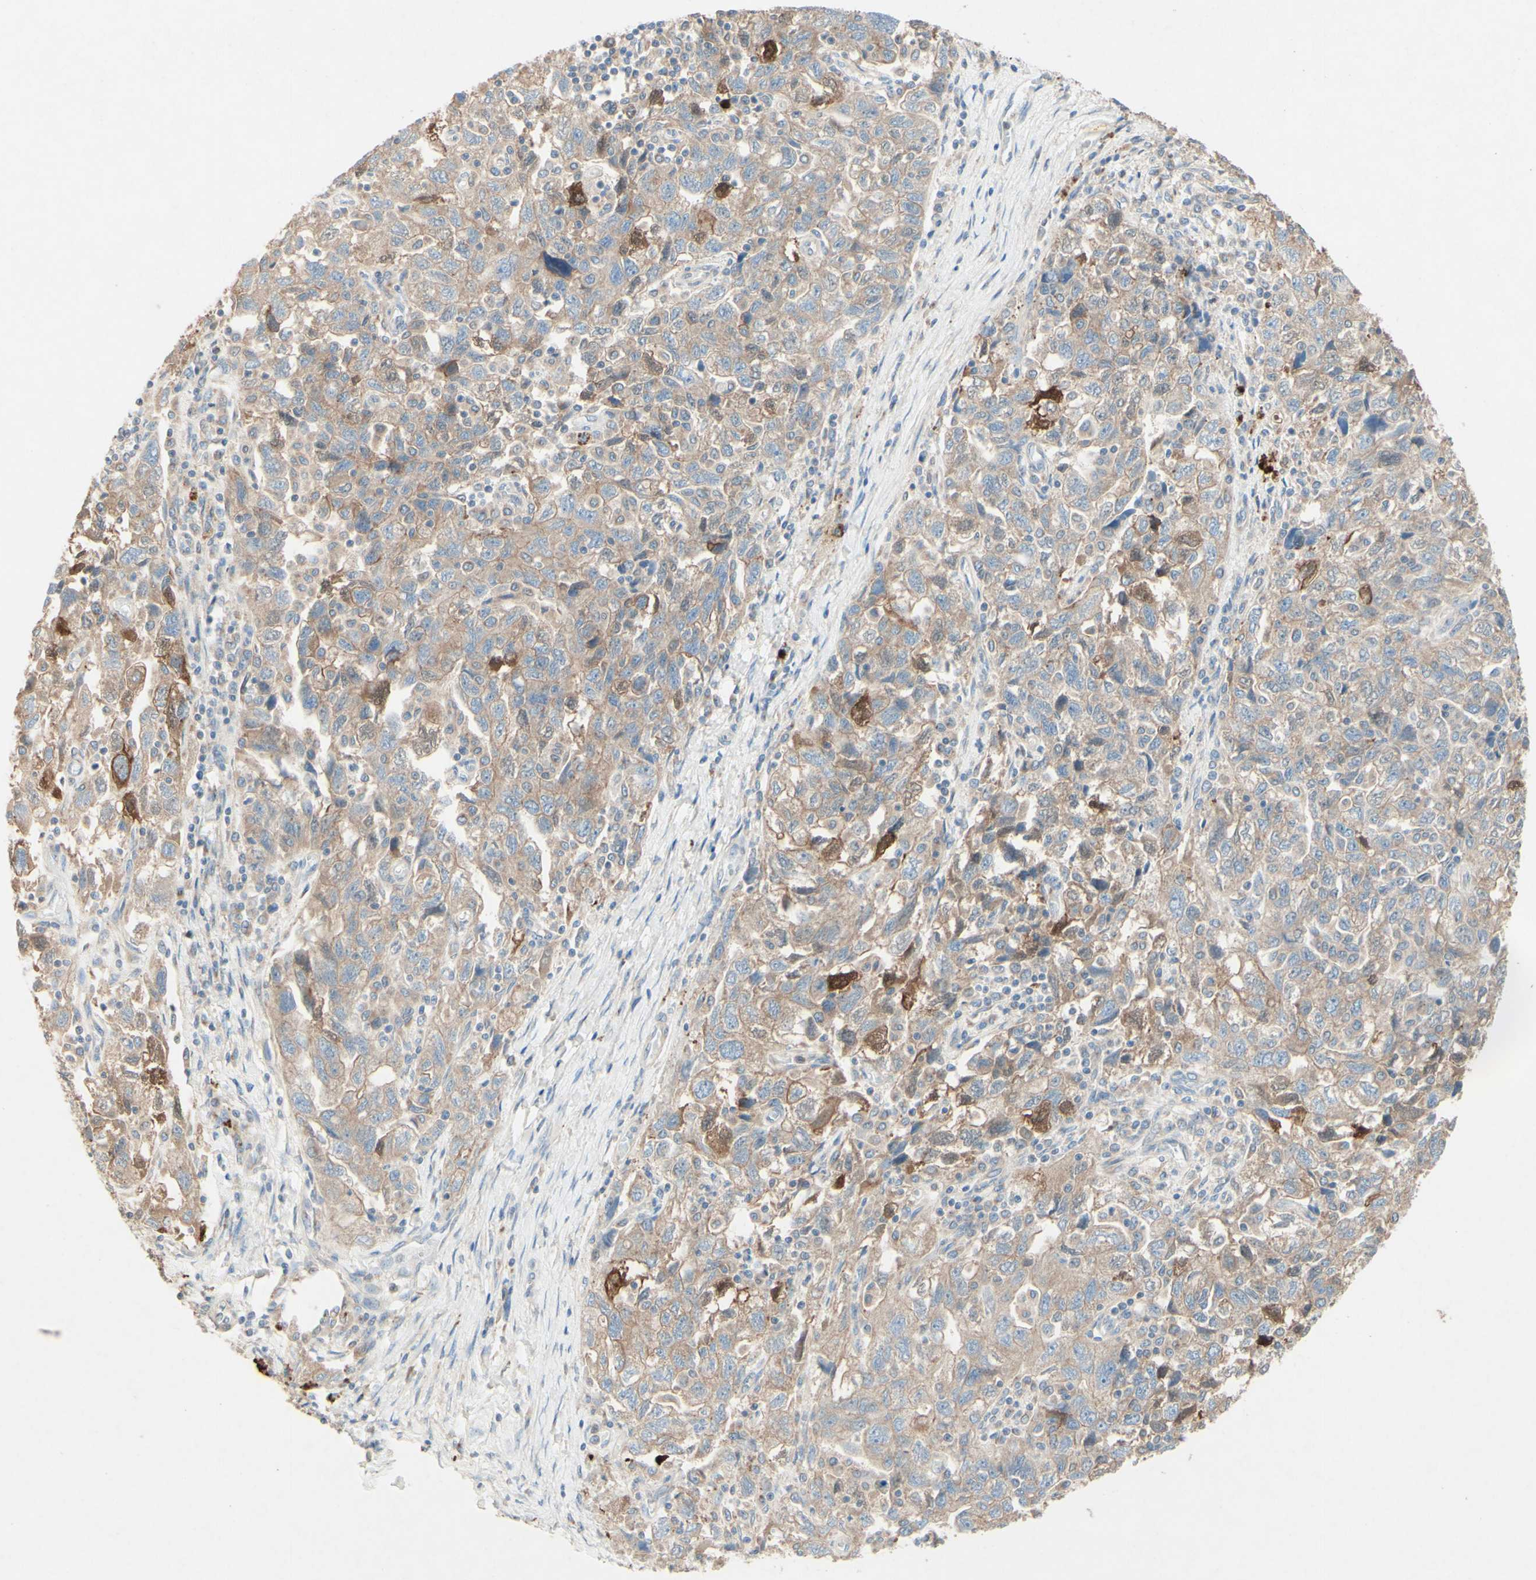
{"staining": {"intensity": "weak", "quantity": ">75%", "location": "cytoplasmic/membranous"}, "tissue": "ovarian cancer", "cell_type": "Tumor cells", "image_type": "cancer", "snomed": [{"axis": "morphology", "description": "Carcinoma, NOS"}, {"axis": "morphology", "description": "Cystadenocarcinoma, serous, NOS"}, {"axis": "topography", "description": "Ovary"}], "caption": "Immunohistochemical staining of human ovarian cancer (carcinoma) shows low levels of weak cytoplasmic/membranous protein expression in approximately >75% of tumor cells.", "gene": "MTM1", "patient": {"sex": "female", "age": 69}}